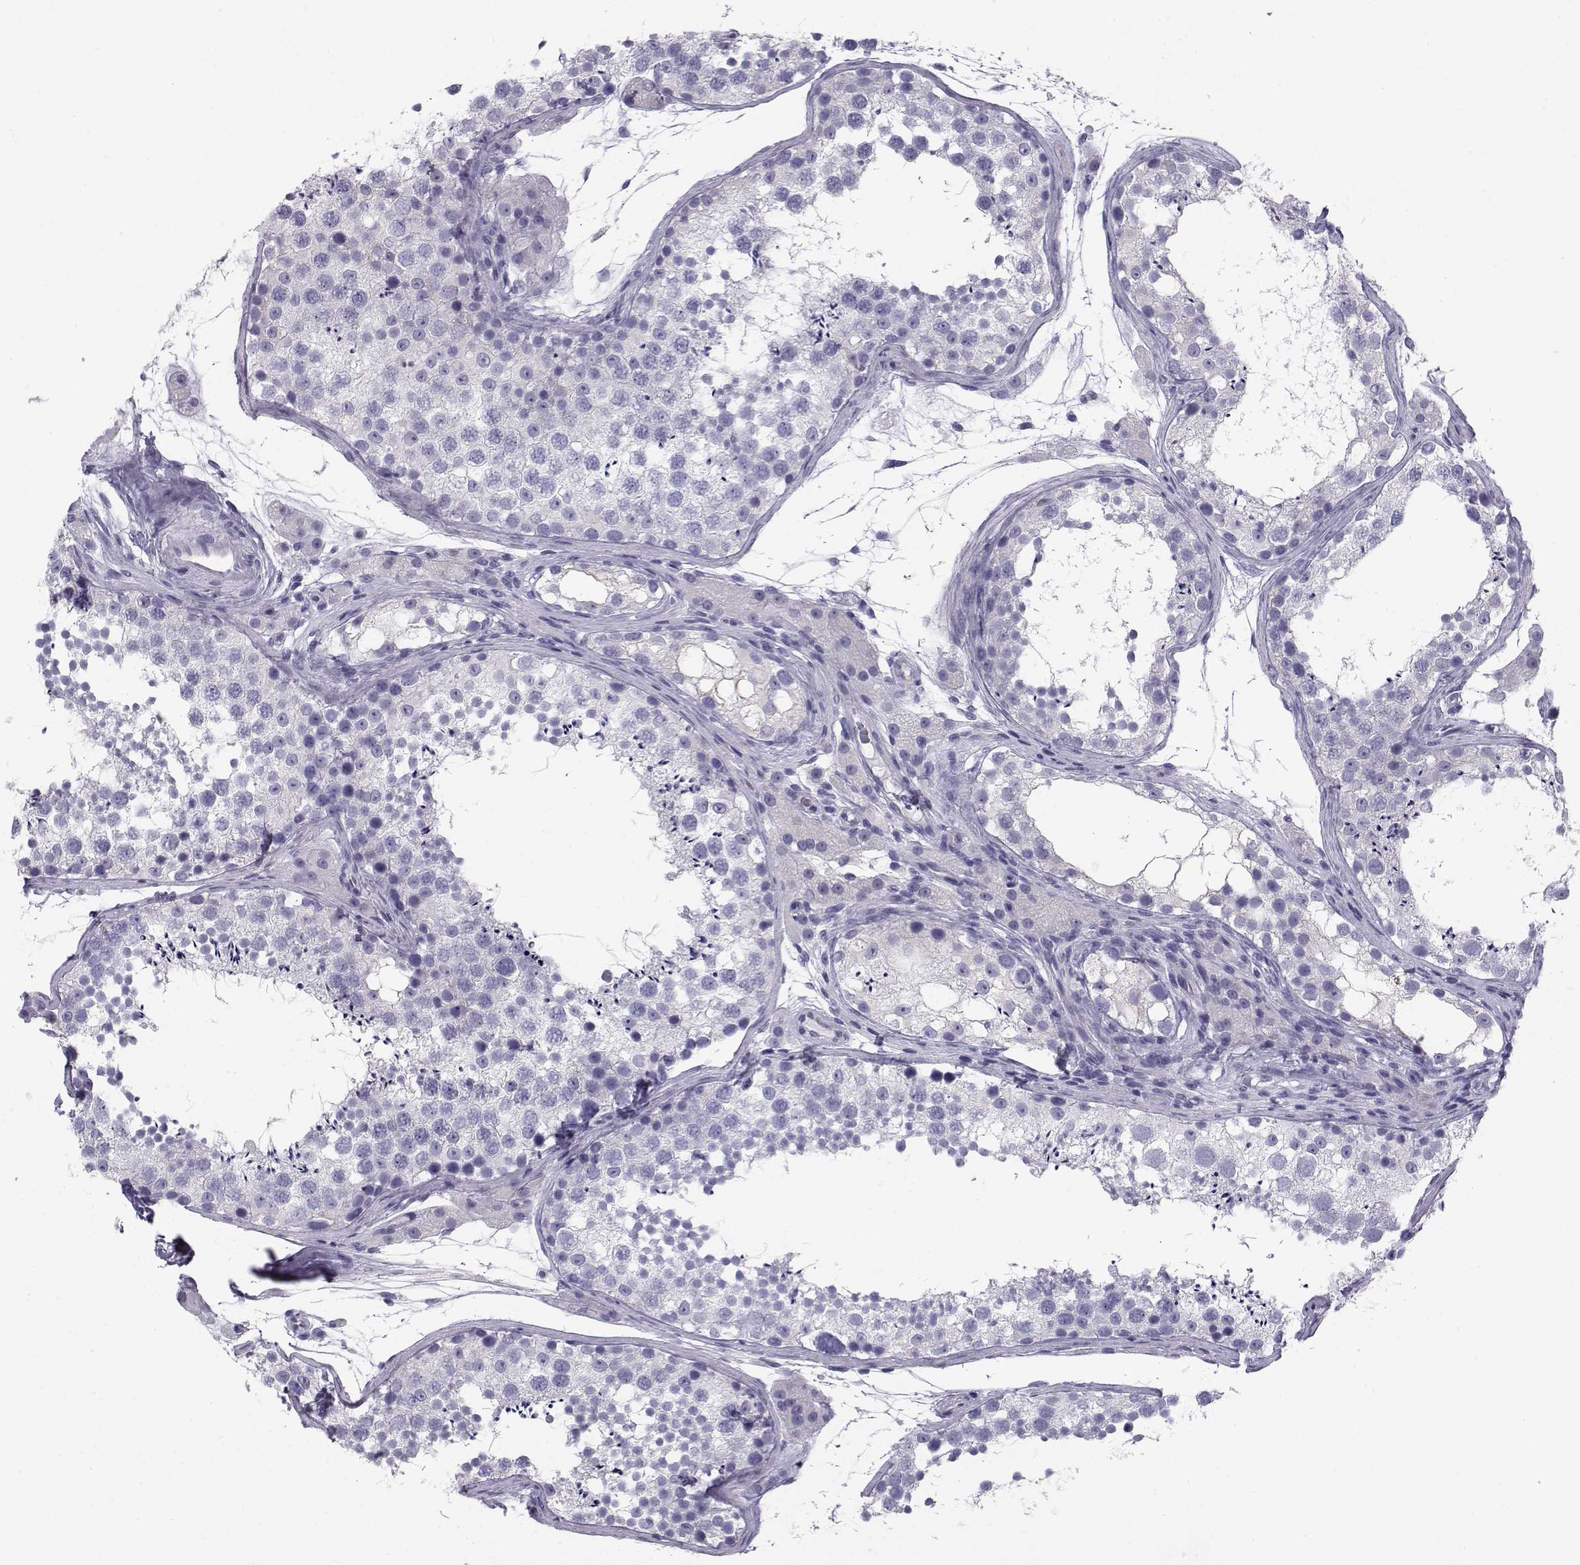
{"staining": {"intensity": "negative", "quantity": "none", "location": "none"}, "tissue": "testis", "cell_type": "Cells in seminiferous ducts", "image_type": "normal", "snomed": [{"axis": "morphology", "description": "Normal tissue, NOS"}, {"axis": "topography", "description": "Testis"}], "caption": "An image of testis stained for a protein displays no brown staining in cells in seminiferous ducts. (DAB immunohistochemistry (IHC) with hematoxylin counter stain).", "gene": "RNASE12", "patient": {"sex": "male", "age": 41}}